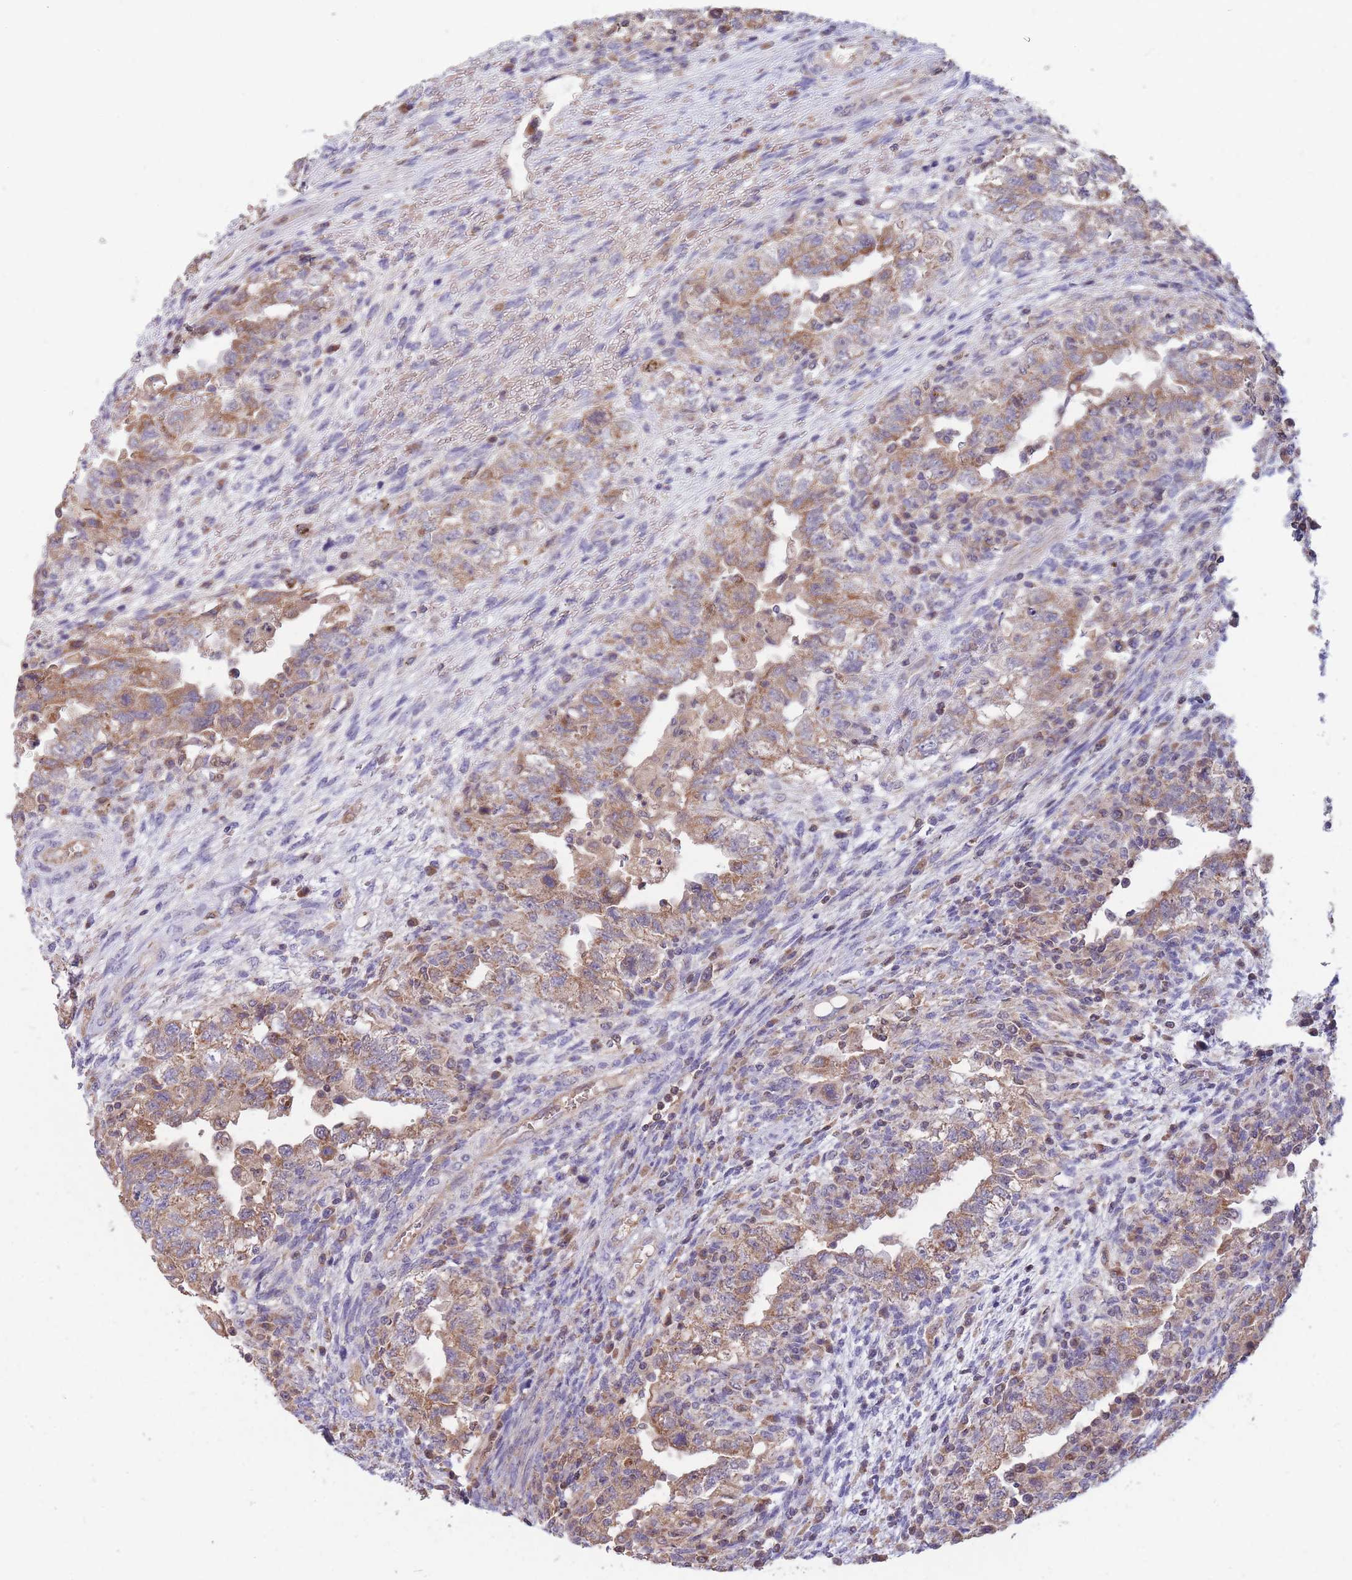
{"staining": {"intensity": "moderate", "quantity": ">75%", "location": "cytoplasmic/membranous"}, "tissue": "testis cancer", "cell_type": "Tumor cells", "image_type": "cancer", "snomed": [{"axis": "morphology", "description": "Carcinoma, Embryonal, NOS"}, {"axis": "topography", "description": "Testis"}], "caption": "Testis cancer (embryonal carcinoma) was stained to show a protein in brown. There is medium levels of moderate cytoplasmic/membranous positivity in approximately >75% of tumor cells.", "gene": "PTPMT1", "patient": {"sex": "male", "age": 26}}